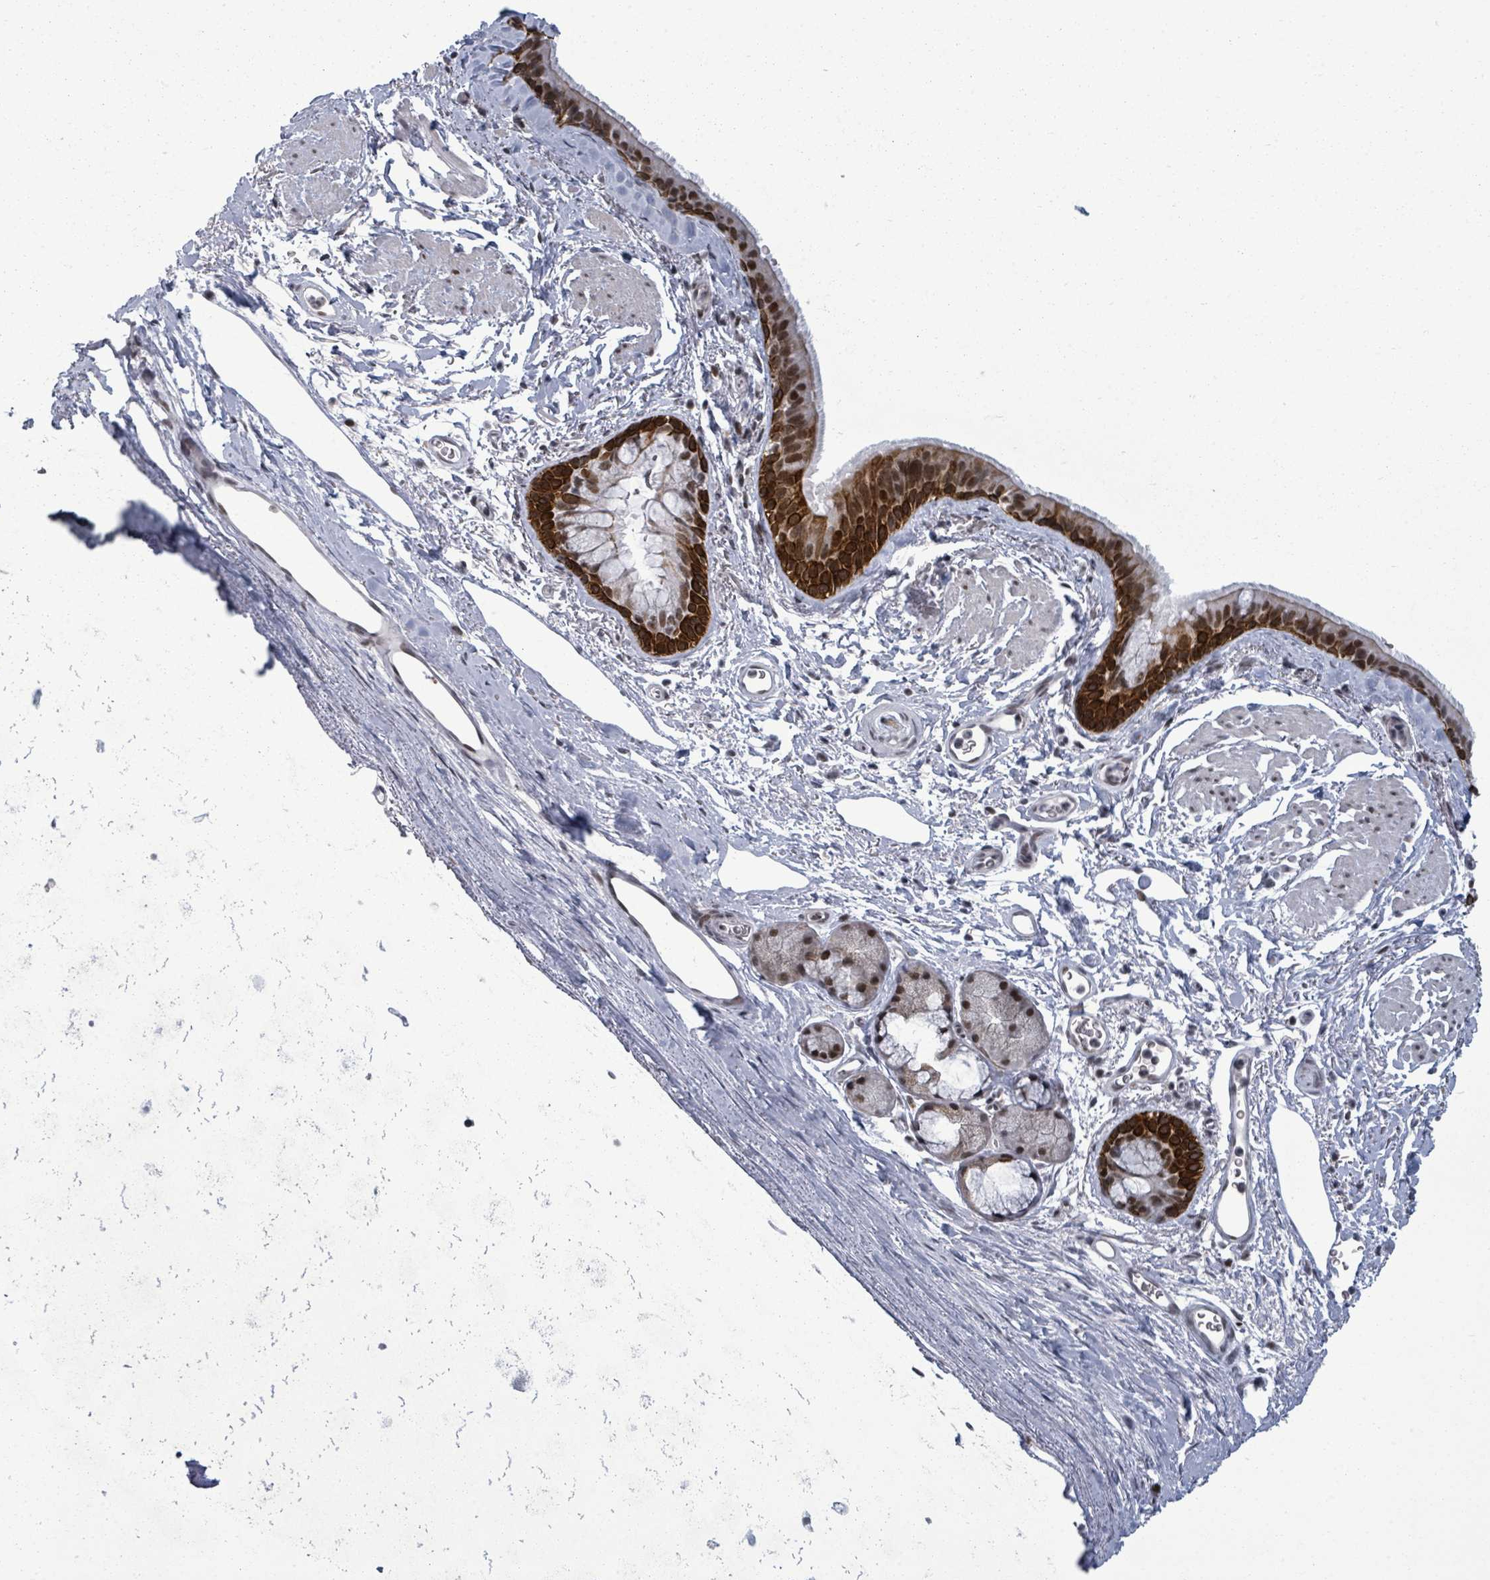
{"staining": {"intensity": "strong", "quantity": ">75%", "location": "cytoplasmic/membranous,nuclear"}, "tissue": "bronchus", "cell_type": "Respiratory epithelial cells", "image_type": "normal", "snomed": [{"axis": "morphology", "description": "Normal tissue, NOS"}, {"axis": "topography", "description": "Lymph node"}, {"axis": "topography", "description": "Cartilage tissue"}, {"axis": "topography", "description": "Bronchus"}], "caption": "IHC (DAB) staining of benign human bronchus reveals strong cytoplasmic/membranous,nuclear protein staining in approximately >75% of respiratory epithelial cells.", "gene": "BIVM", "patient": {"sex": "female", "age": 70}}